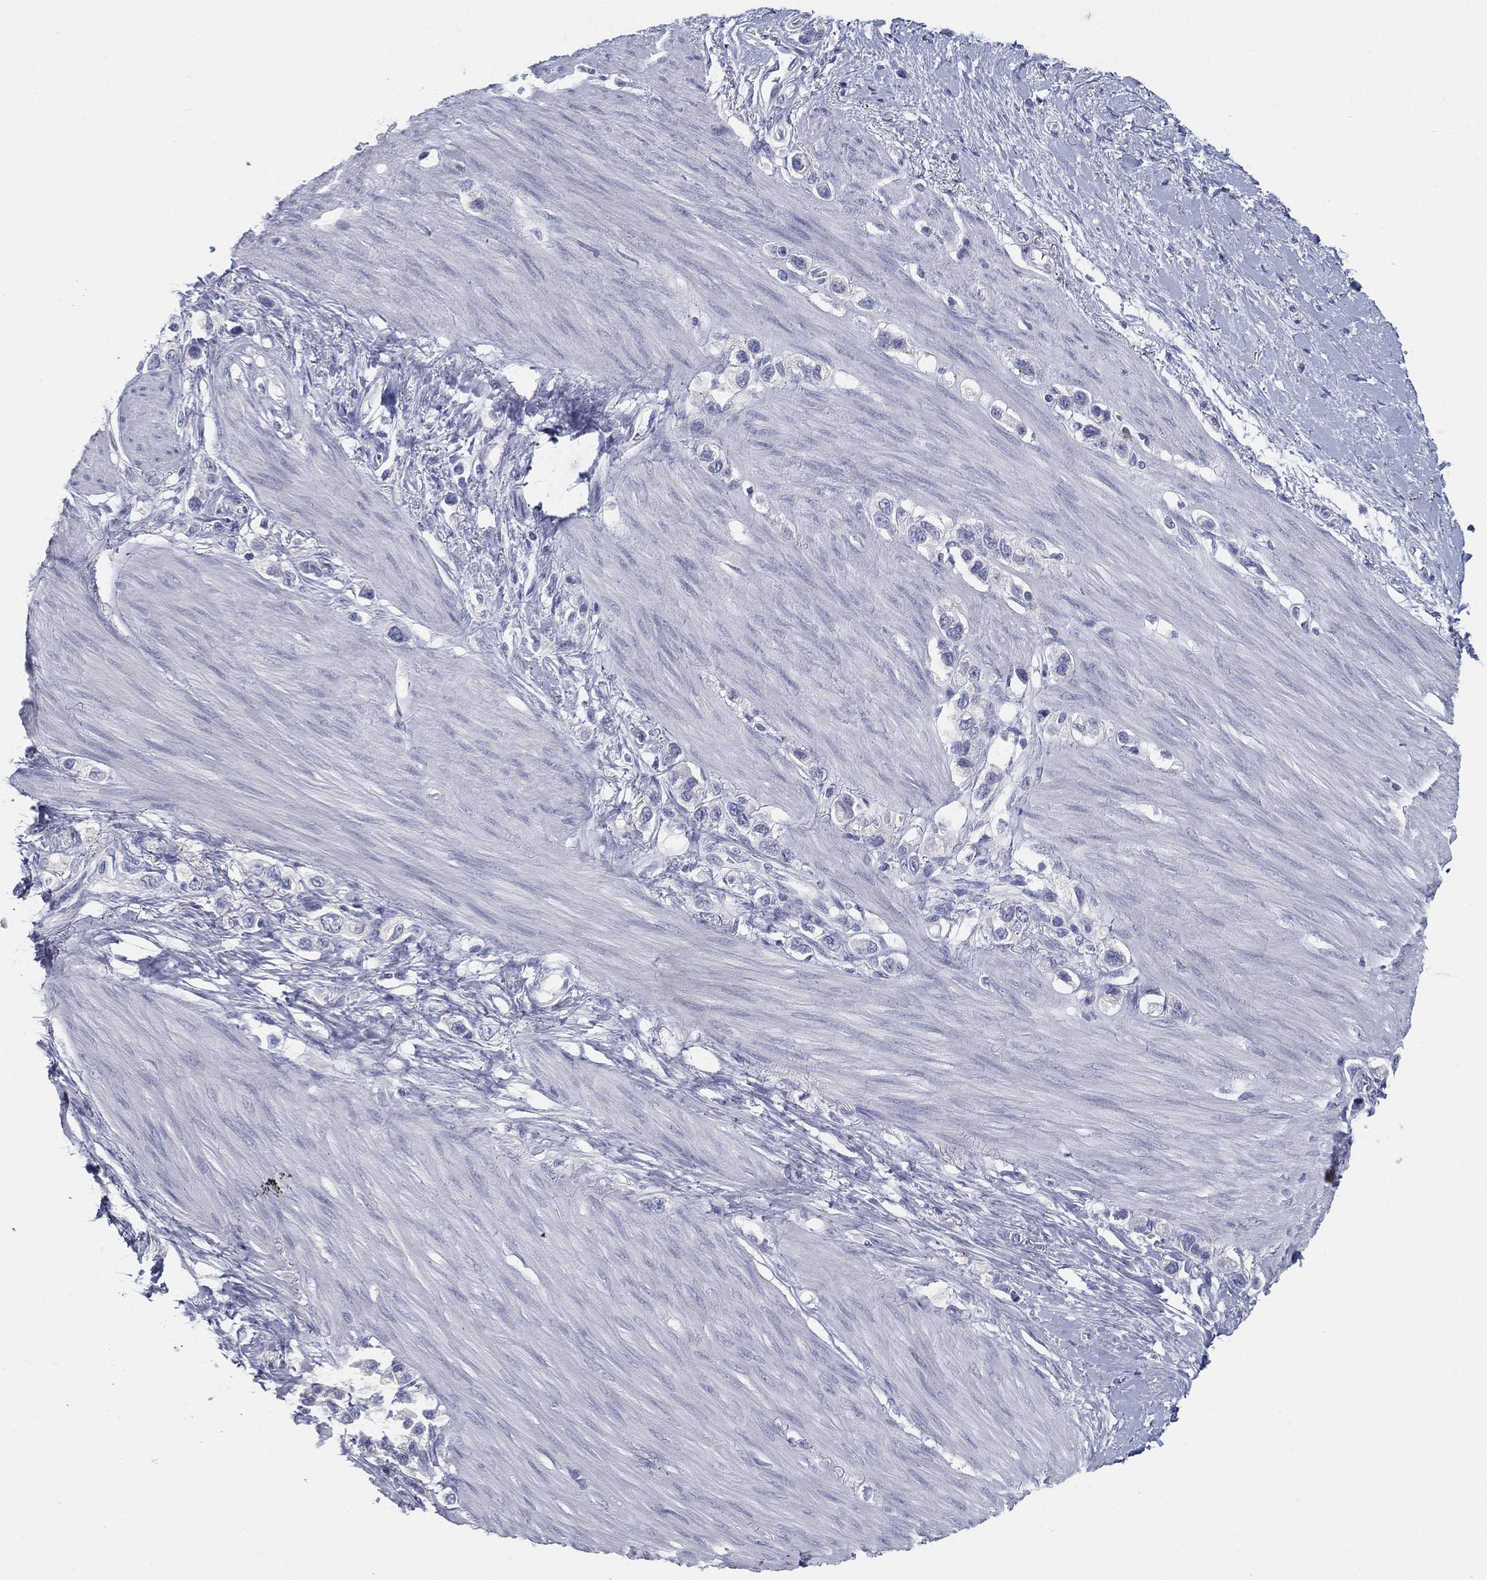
{"staining": {"intensity": "negative", "quantity": "none", "location": "none"}, "tissue": "stomach cancer", "cell_type": "Tumor cells", "image_type": "cancer", "snomed": [{"axis": "morphology", "description": "Normal tissue, NOS"}, {"axis": "morphology", "description": "Adenocarcinoma, NOS"}, {"axis": "morphology", "description": "Adenocarcinoma, High grade"}, {"axis": "topography", "description": "Stomach, upper"}, {"axis": "topography", "description": "Stomach"}], "caption": "Immunohistochemistry (IHC) micrograph of neoplastic tissue: high-grade adenocarcinoma (stomach) stained with DAB shows no significant protein expression in tumor cells.", "gene": "STS", "patient": {"sex": "female", "age": 65}}